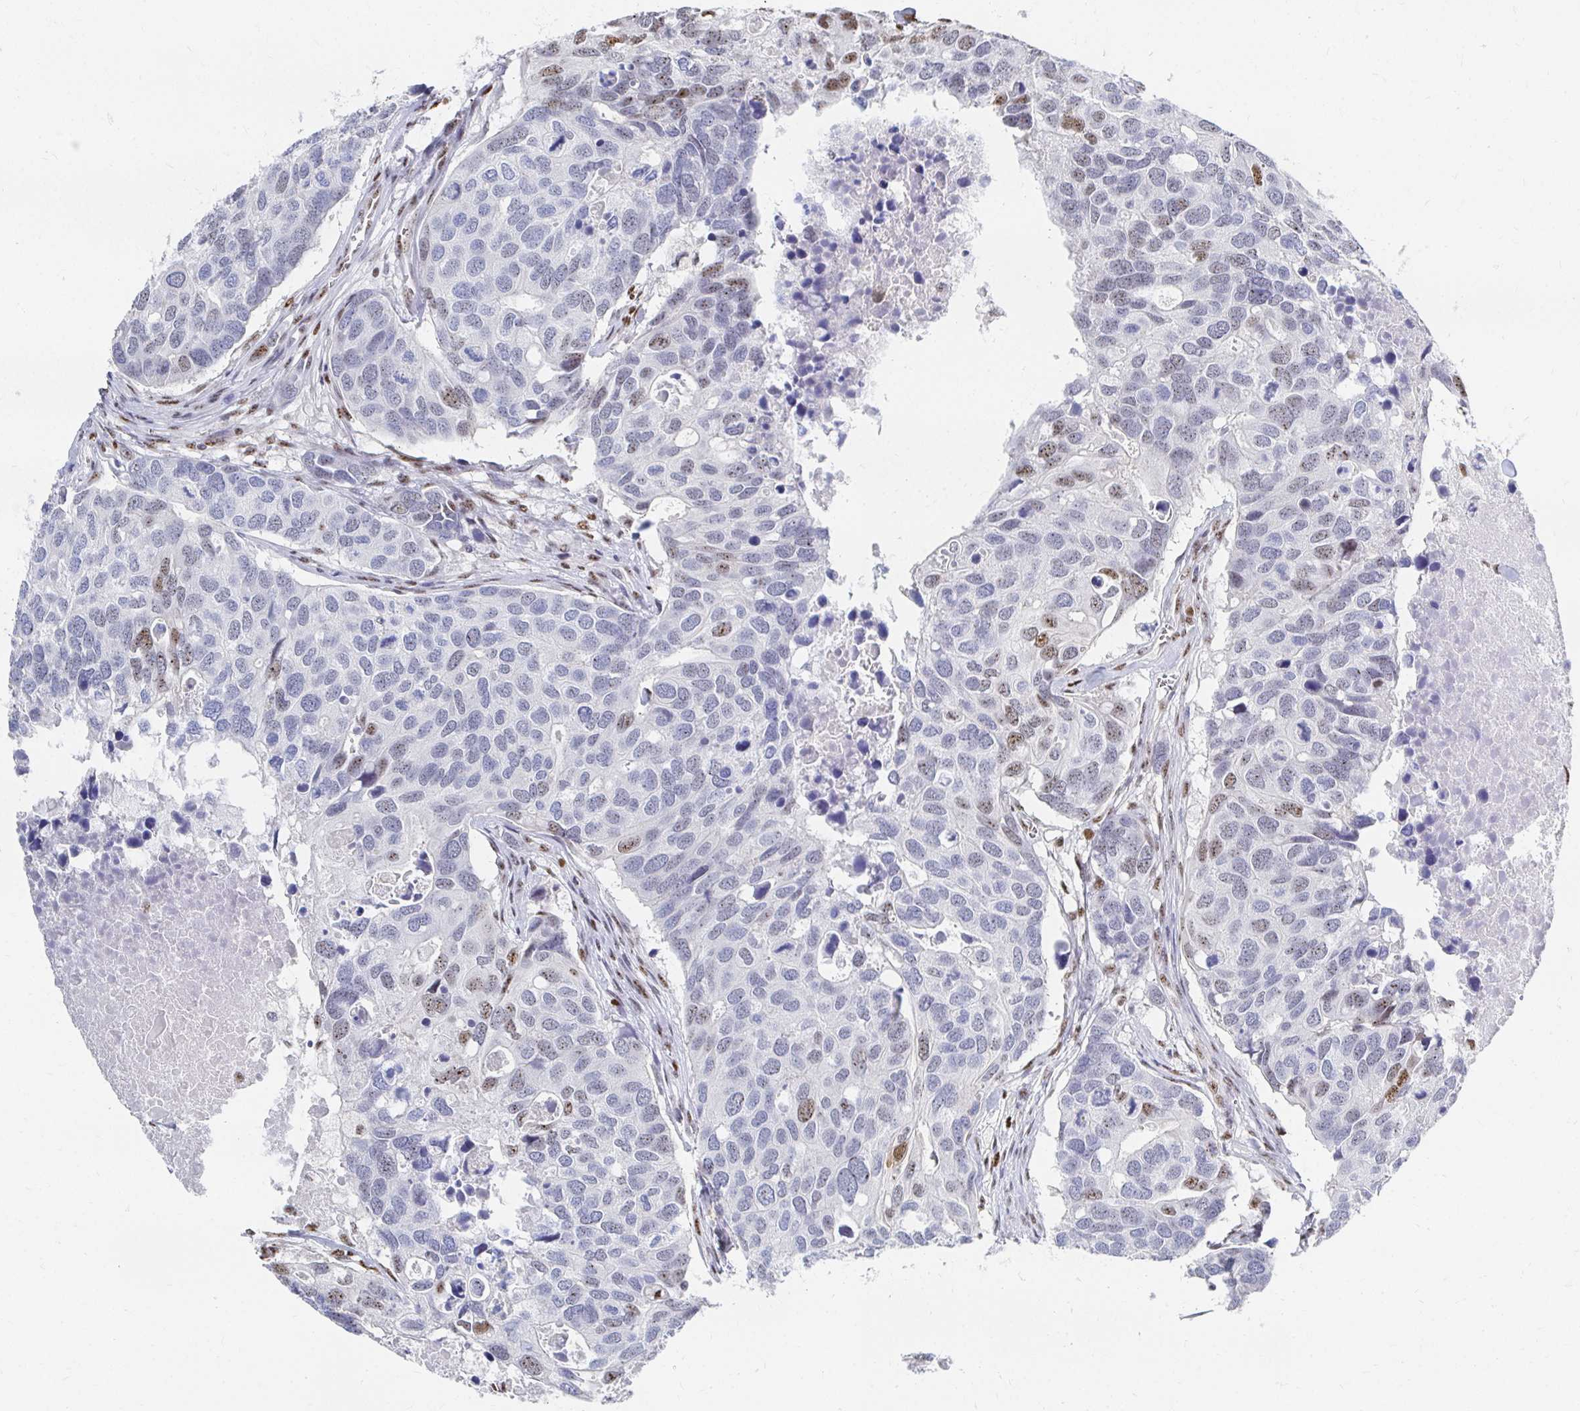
{"staining": {"intensity": "moderate", "quantity": "<25%", "location": "nuclear"}, "tissue": "breast cancer", "cell_type": "Tumor cells", "image_type": "cancer", "snomed": [{"axis": "morphology", "description": "Duct carcinoma"}, {"axis": "topography", "description": "Breast"}], "caption": "IHC (DAB (3,3'-diaminobenzidine)) staining of breast intraductal carcinoma exhibits moderate nuclear protein staining in approximately <25% of tumor cells. Using DAB (3,3'-diaminobenzidine) (brown) and hematoxylin (blue) stains, captured at high magnification using brightfield microscopy.", "gene": "CLIC3", "patient": {"sex": "female", "age": 83}}